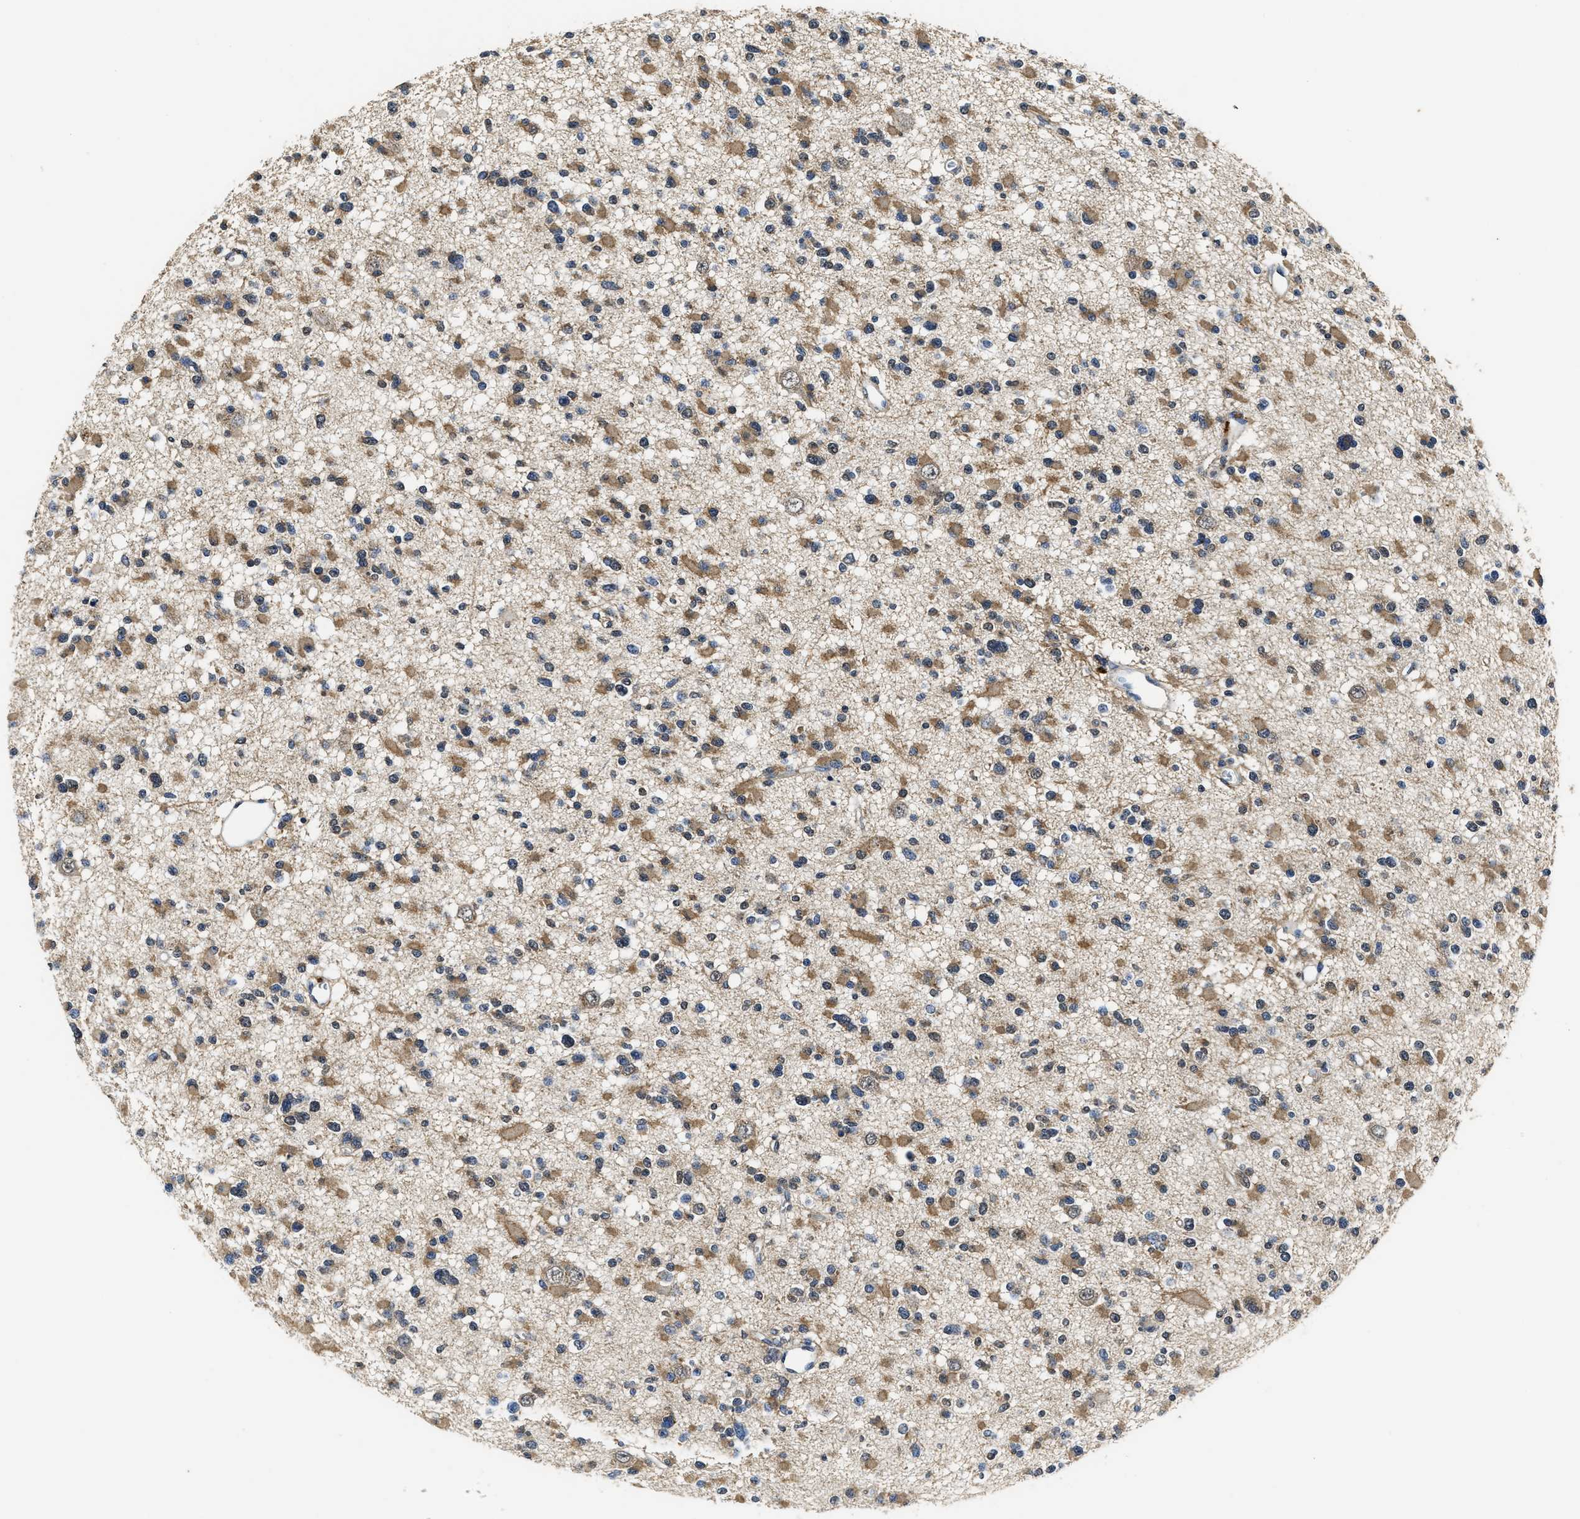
{"staining": {"intensity": "moderate", "quantity": ">75%", "location": "cytoplasmic/membranous"}, "tissue": "glioma", "cell_type": "Tumor cells", "image_type": "cancer", "snomed": [{"axis": "morphology", "description": "Glioma, malignant, Low grade"}, {"axis": "topography", "description": "Brain"}], "caption": "High-magnification brightfield microscopy of glioma stained with DAB (3,3'-diaminobenzidine) (brown) and counterstained with hematoxylin (blue). tumor cells exhibit moderate cytoplasmic/membranous positivity is appreciated in approximately>75% of cells.", "gene": "CTNNA1", "patient": {"sex": "female", "age": 22}}